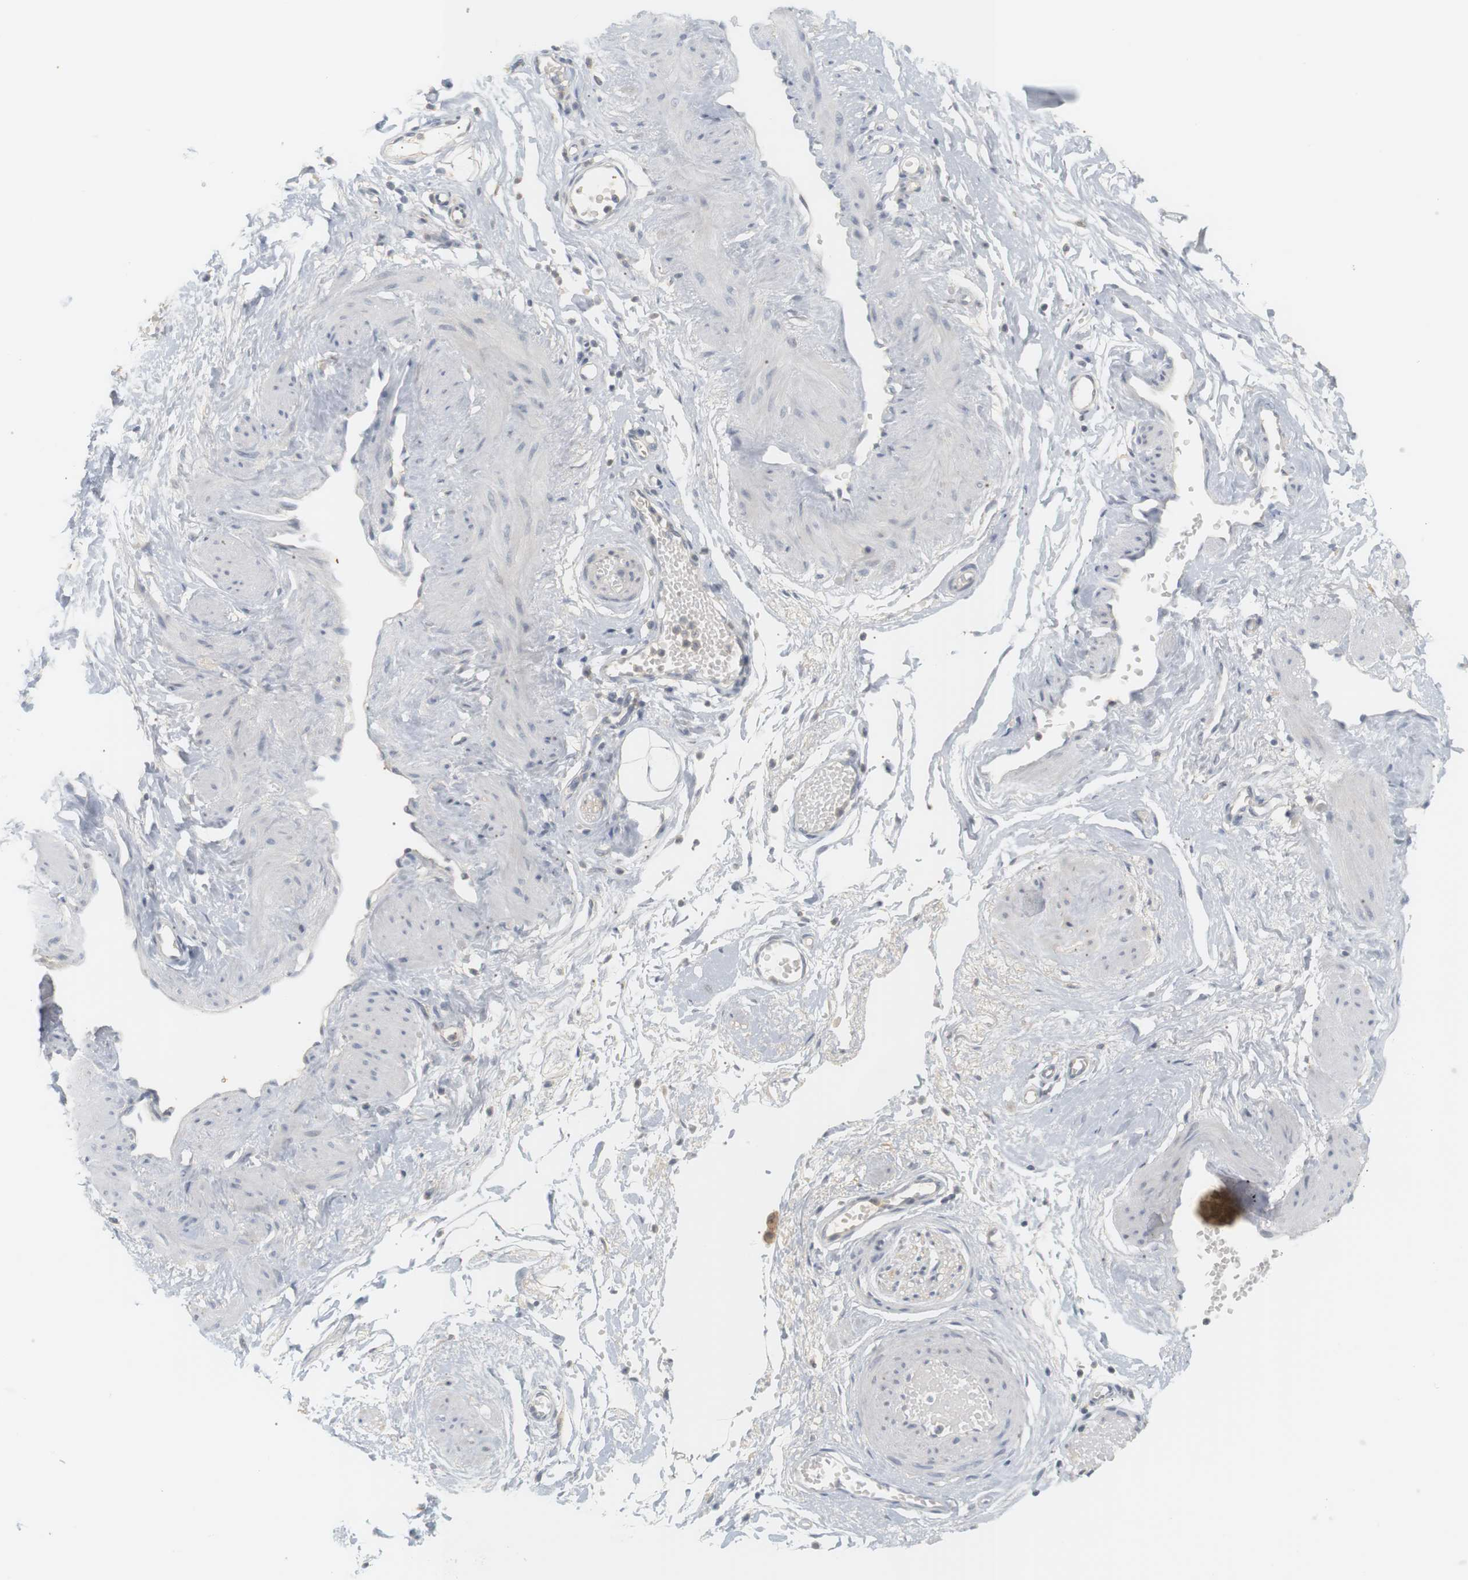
{"staining": {"intensity": "weak", "quantity": "25%-75%", "location": "cytoplasmic/membranous"}, "tissue": "adipose tissue", "cell_type": "Adipocytes", "image_type": "normal", "snomed": [{"axis": "morphology", "description": "Normal tissue, NOS"}, {"axis": "topography", "description": "Soft tissue"}, {"axis": "topography", "description": "Vascular tissue"}], "caption": "This is an image of immunohistochemistry (IHC) staining of benign adipose tissue, which shows weak positivity in the cytoplasmic/membranous of adipocytes.", "gene": "RTN3", "patient": {"sex": "female", "age": 35}}